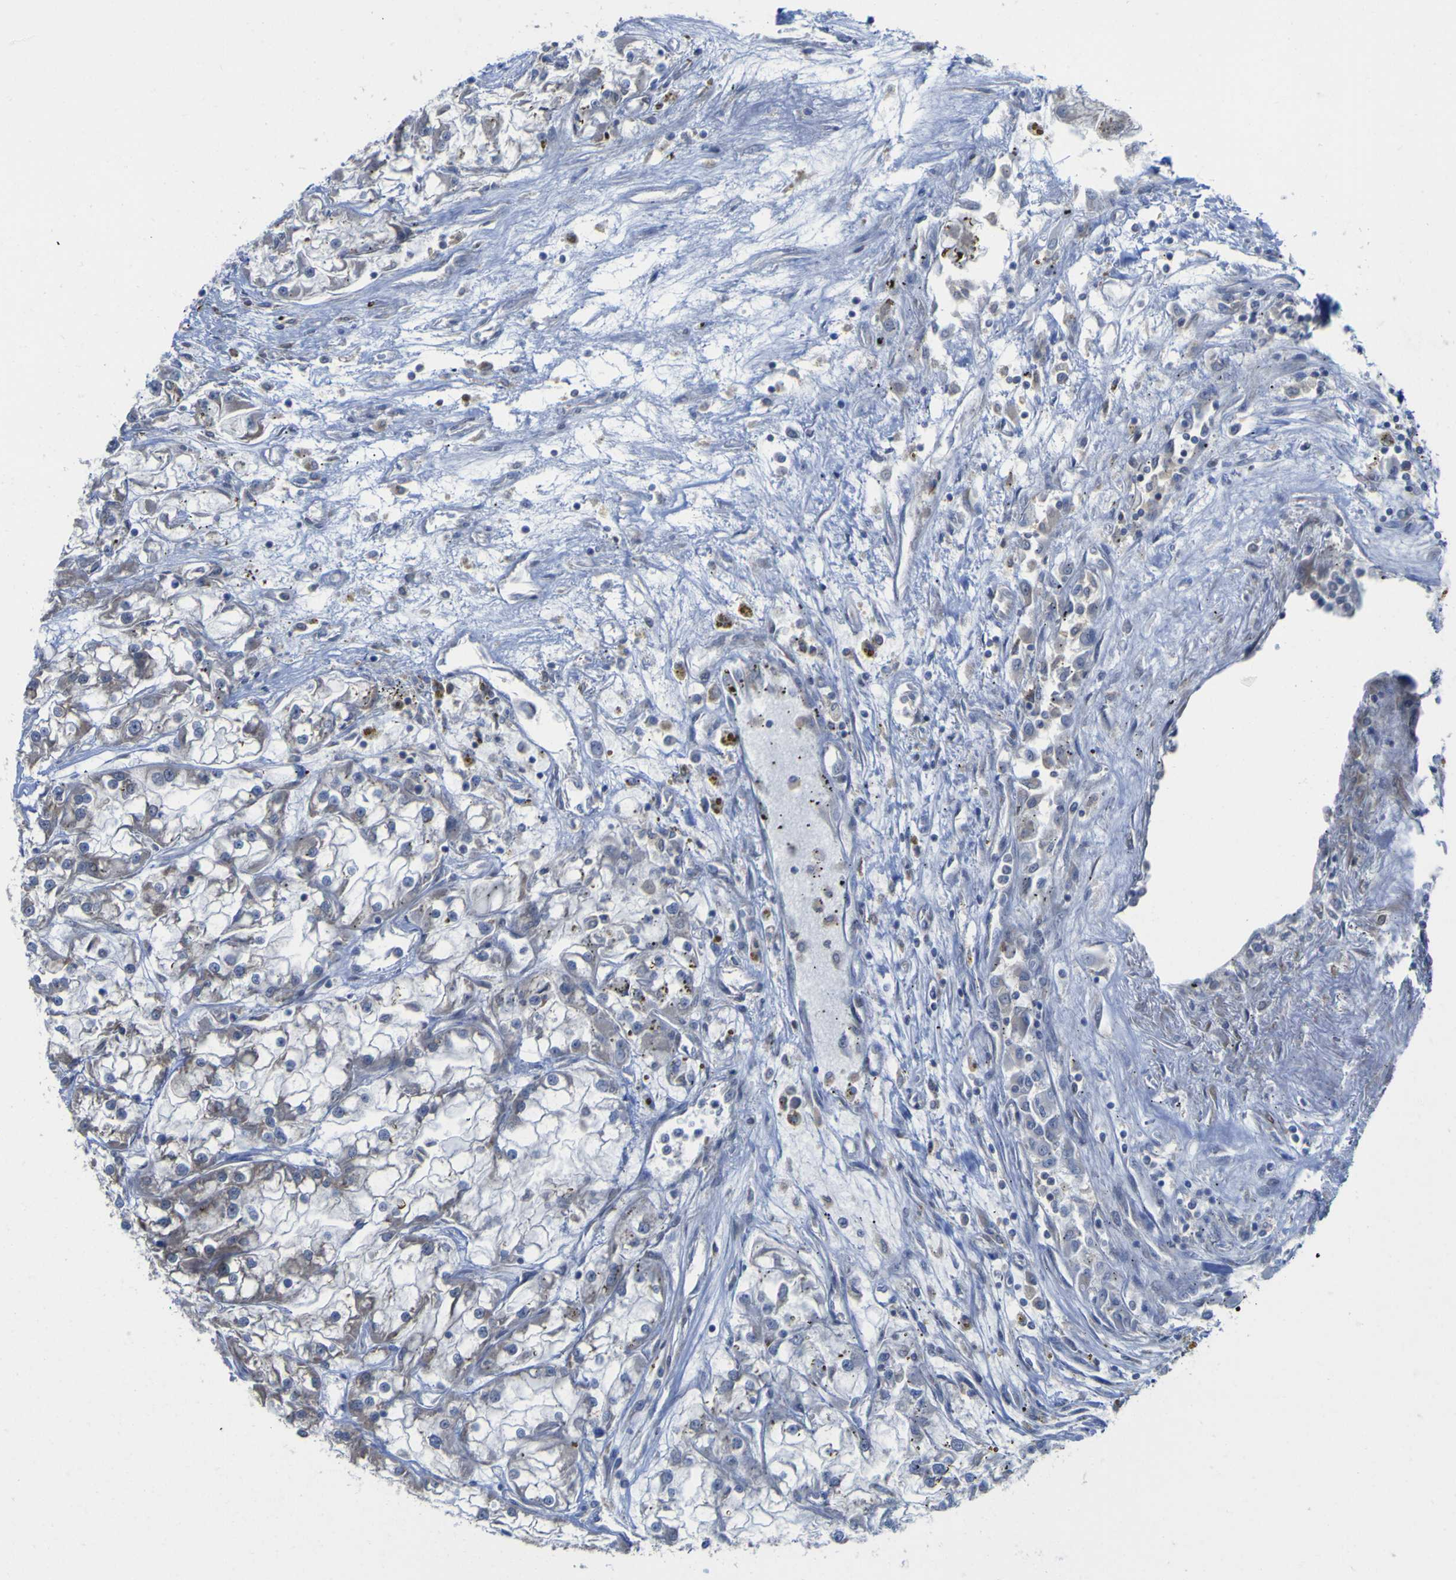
{"staining": {"intensity": "negative", "quantity": "none", "location": "none"}, "tissue": "renal cancer", "cell_type": "Tumor cells", "image_type": "cancer", "snomed": [{"axis": "morphology", "description": "Adenocarcinoma, NOS"}, {"axis": "topography", "description": "Kidney"}], "caption": "Human renal cancer (adenocarcinoma) stained for a protein using immunohistochemistry (IHC) displays no staining in tumor cells.", "gene": "TNFRSF11A", "patient": {"sex": "female", "age": 52}}